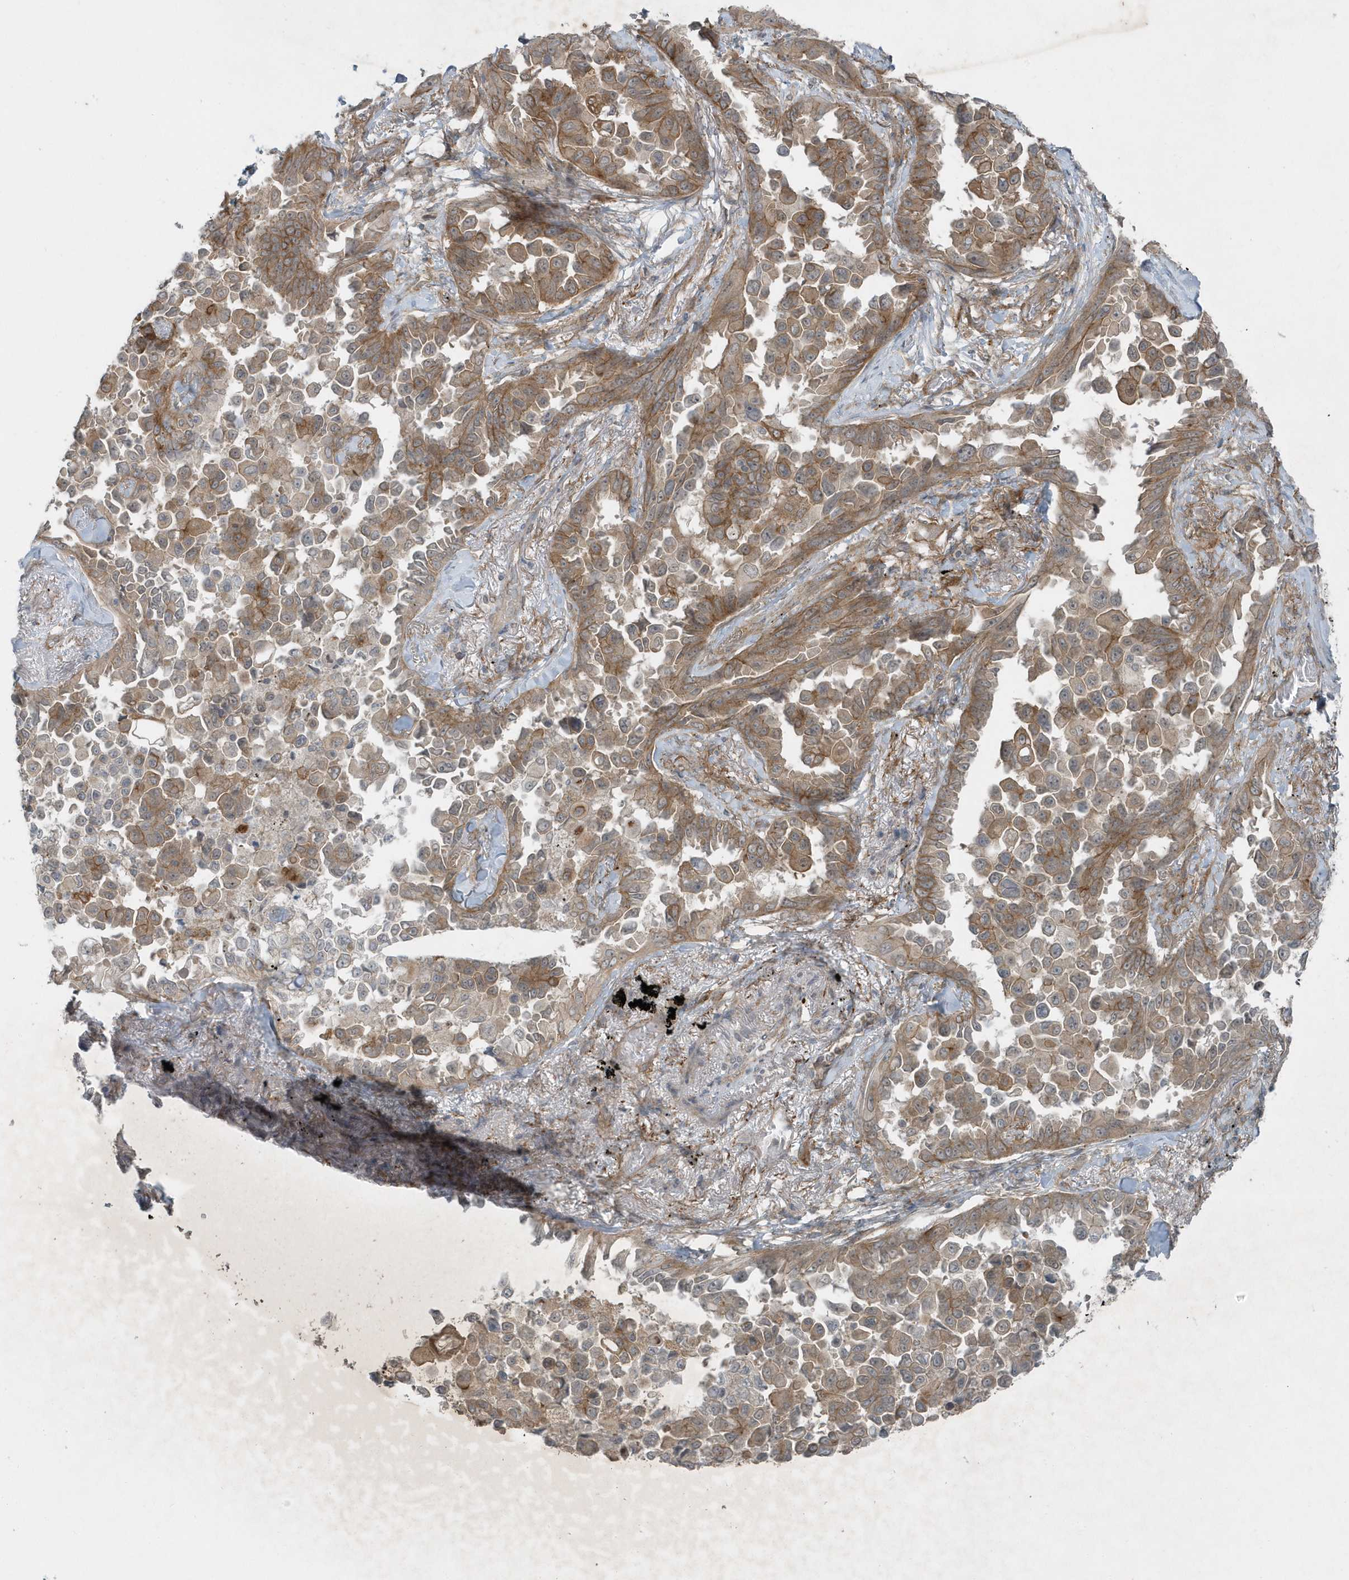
{"staining": {"intensity": "moderate", "quantity": ">75%", "location": "cytoplasmic/membranous"}, "tissue": "lung cancer", "cell_type": "Tumor cells", "image_type": "cancer", "snomed": [{"axis": "morphology", "description": "Adenocarcinoma, NOS"}, {"axis": "topography", "description": "Lung"}], "caption": "This image exhibits immunohistochemistry (IHC) staining of adenocarcinoma (lung), with medium moderate cytoplasmic/membranous expression in about >75% of tumor cells.", "gene": "PARD3B", "patient": {"sex": "female", "age": 67}}